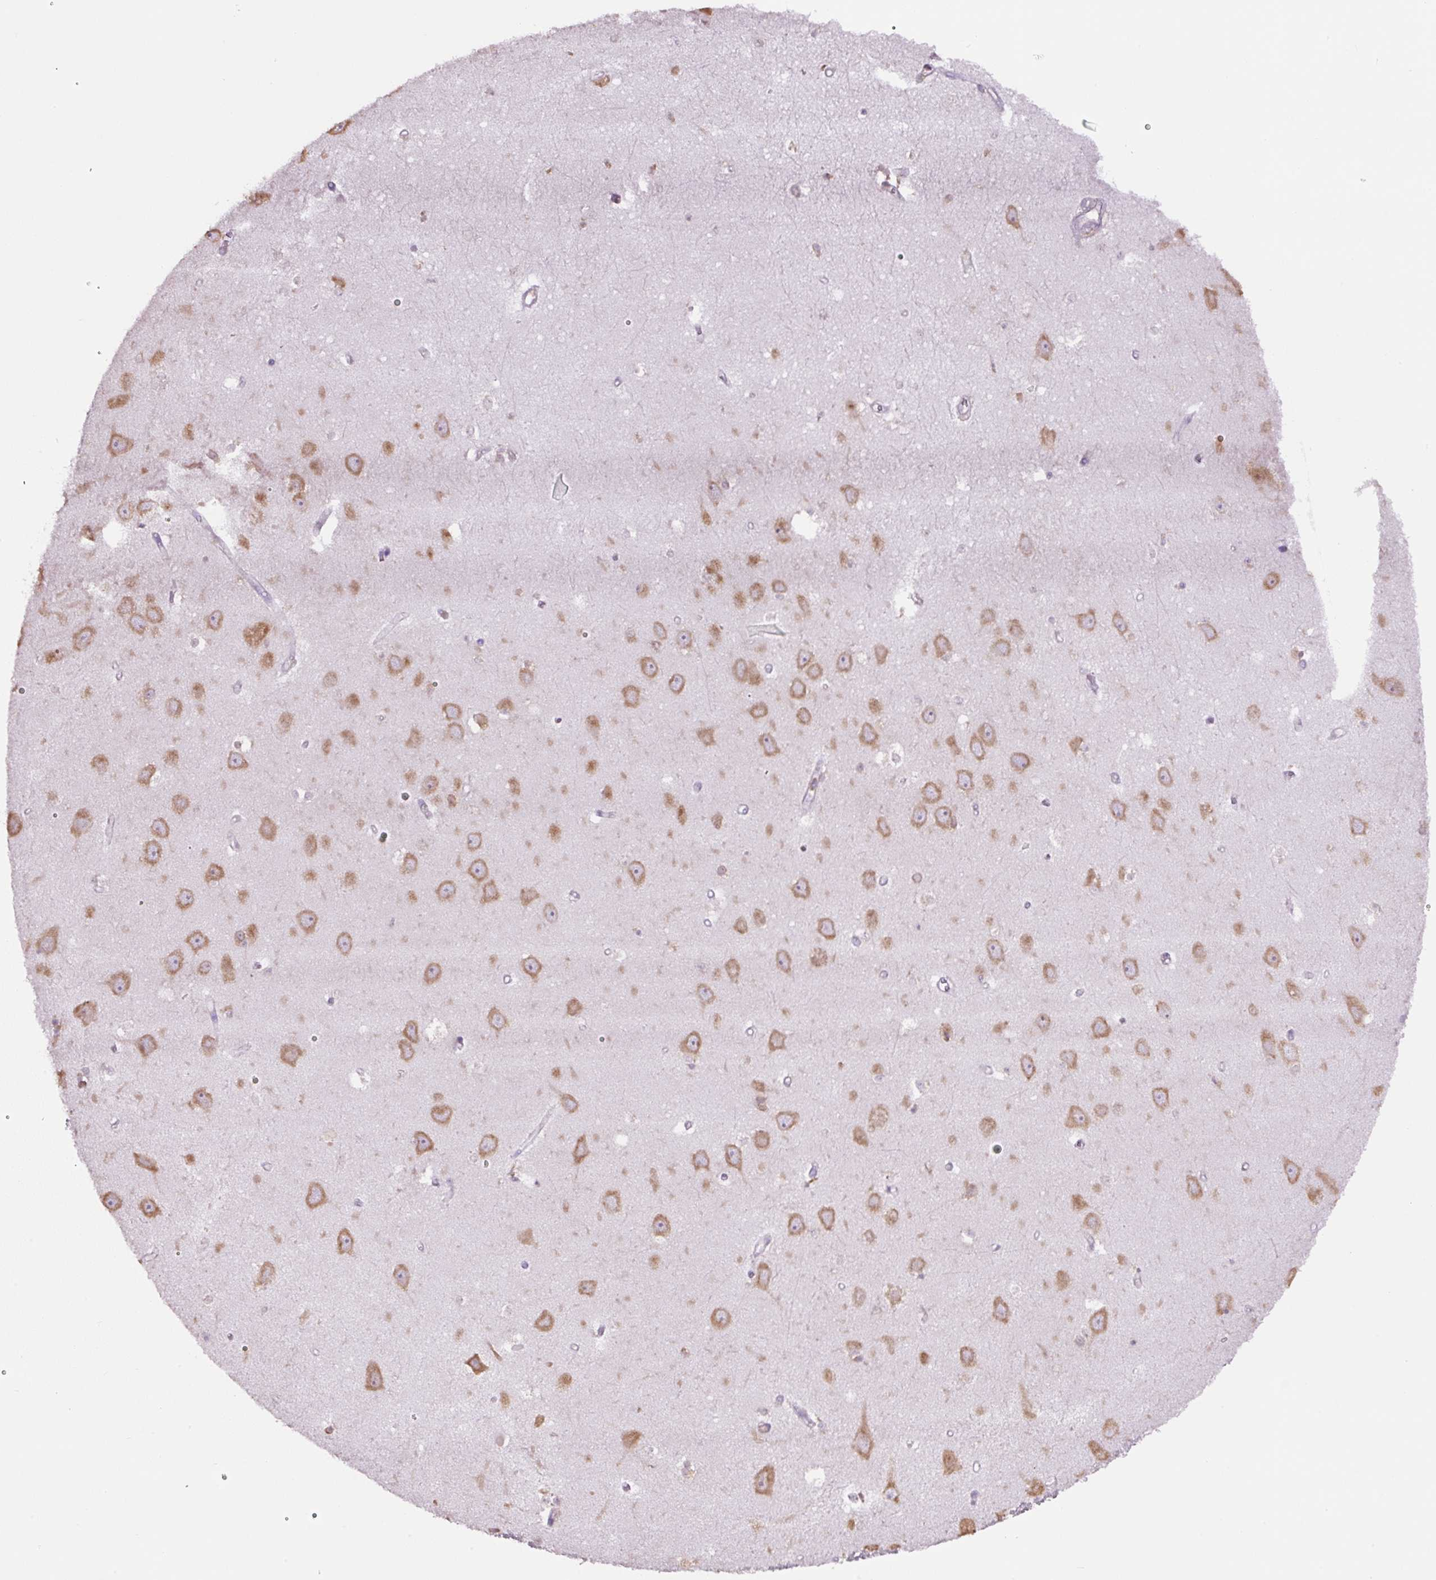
{"staining": {"intensity": "weak", "quantity": "<25%", "location": "cytoplasmic/membranous"}, "tissue": "hippocampus", "cell_type": "Glial cells", "image_type": "normal", "snomed": [{"axis": "morphology", "description": "Normal tissue, NOS"}, {"axis": "topography", "description": "Hippocampus"}], "caption": "High magnification brightfield microscopy of benign hippocampus stained with DAB (brown) and counterstained with hematoxylin (blue): glial cells show no significant positivity. Brightfield microscopy of immunohistochemistry (IHC) stained with DAB (brown) and hematoxylin (blue), captured at high magnification.", "gene": "RPS23", "patient": {"sex": "female", "age": 64}}